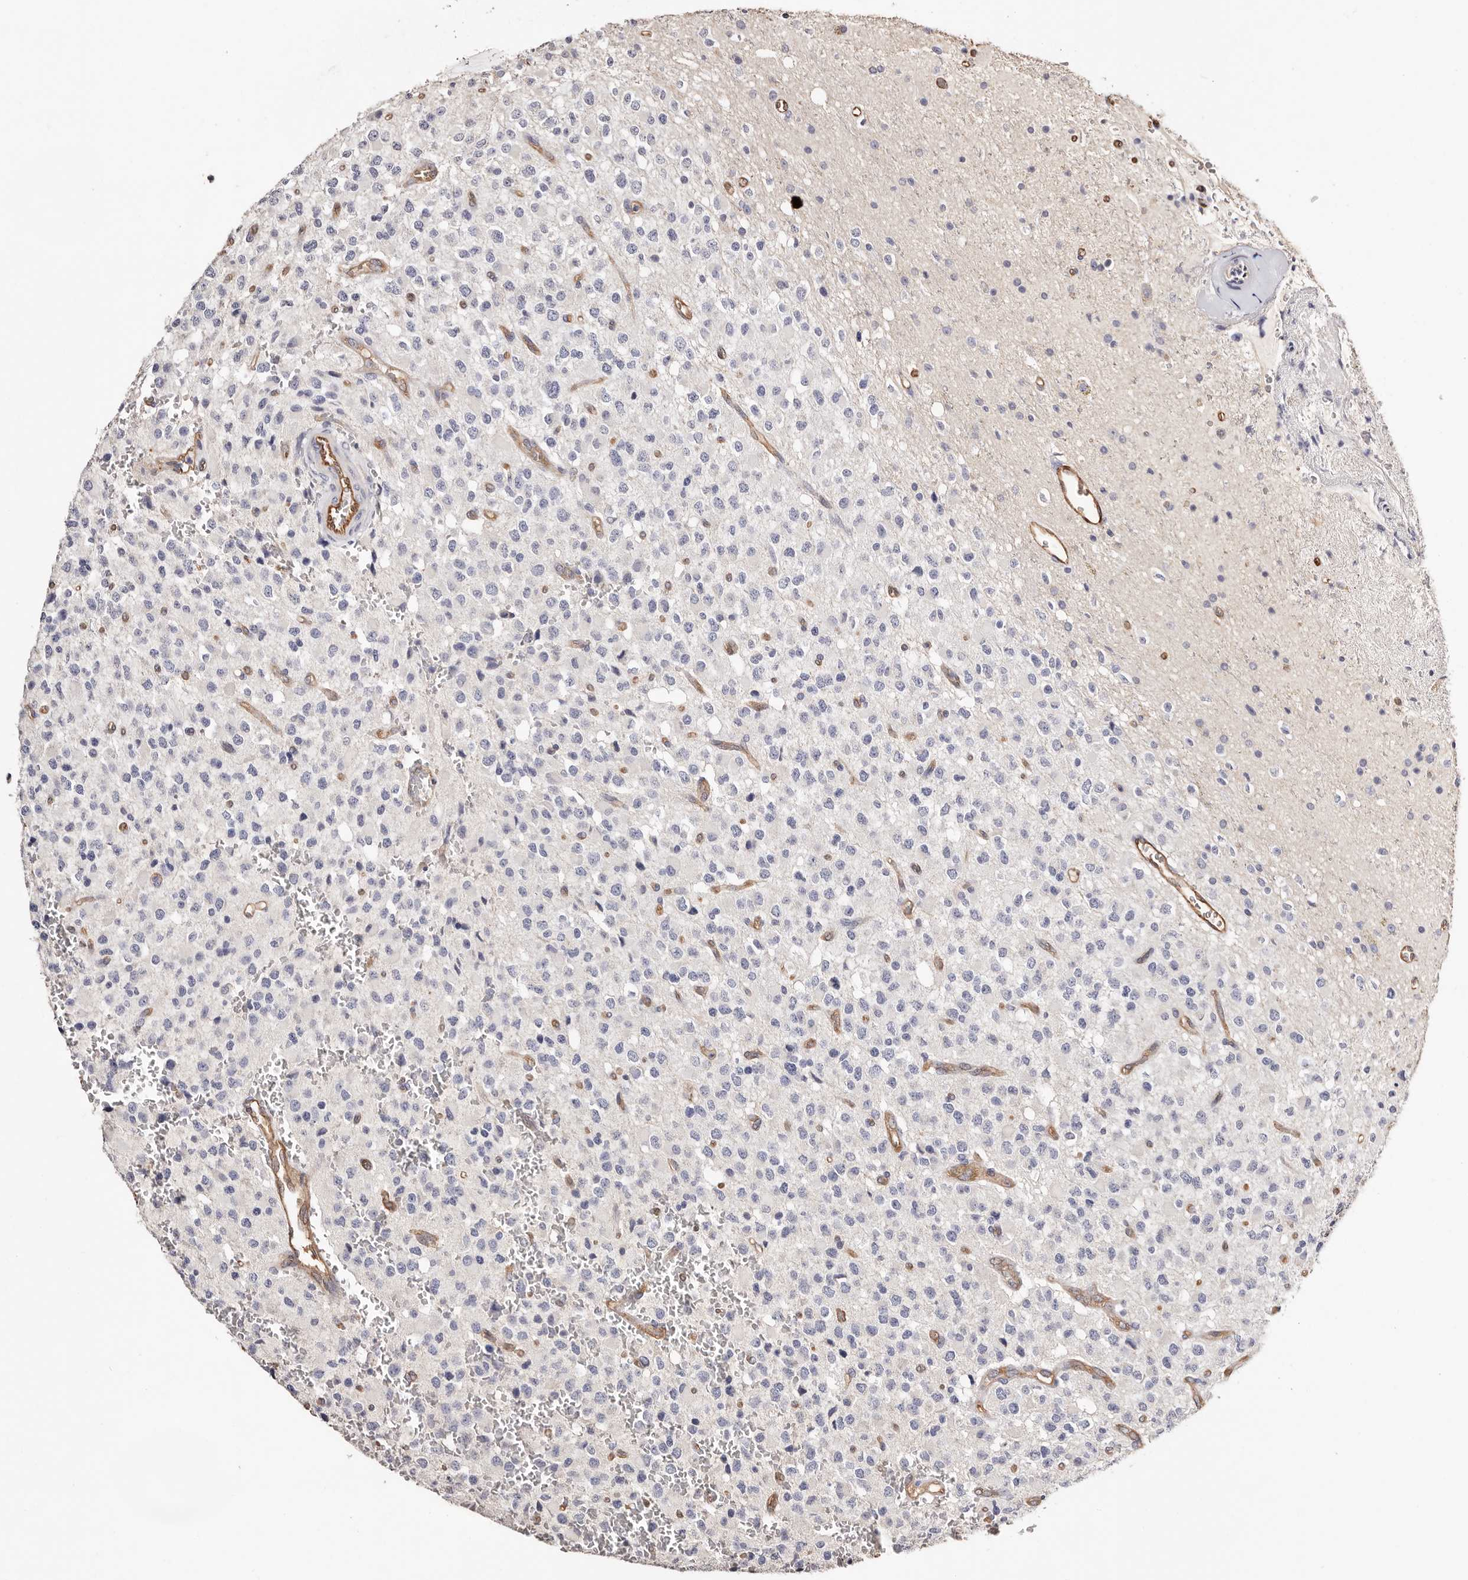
{"staining": {"intensity": "negative", "quantity": "none", "location": "none"}, "tissue": "glioma", "cell_type": "Tumor cells", "image_type": "cancer", "snomed": [{"axis": "morphology", "description": "Glioma, malignant, High grade"}, {"axis": "topography", "description": "Brain"}], "caption": "High power microscopy image of an immunohistochemistry (IHC) histopathology image of malignant high-grade glioma, revealing no significant expression in tumor cells. (DAB IHC visualized using brightfield microscopy, high magnification).", "gene": "TGM2", "patient": {"sex": "male", "age": 34}}